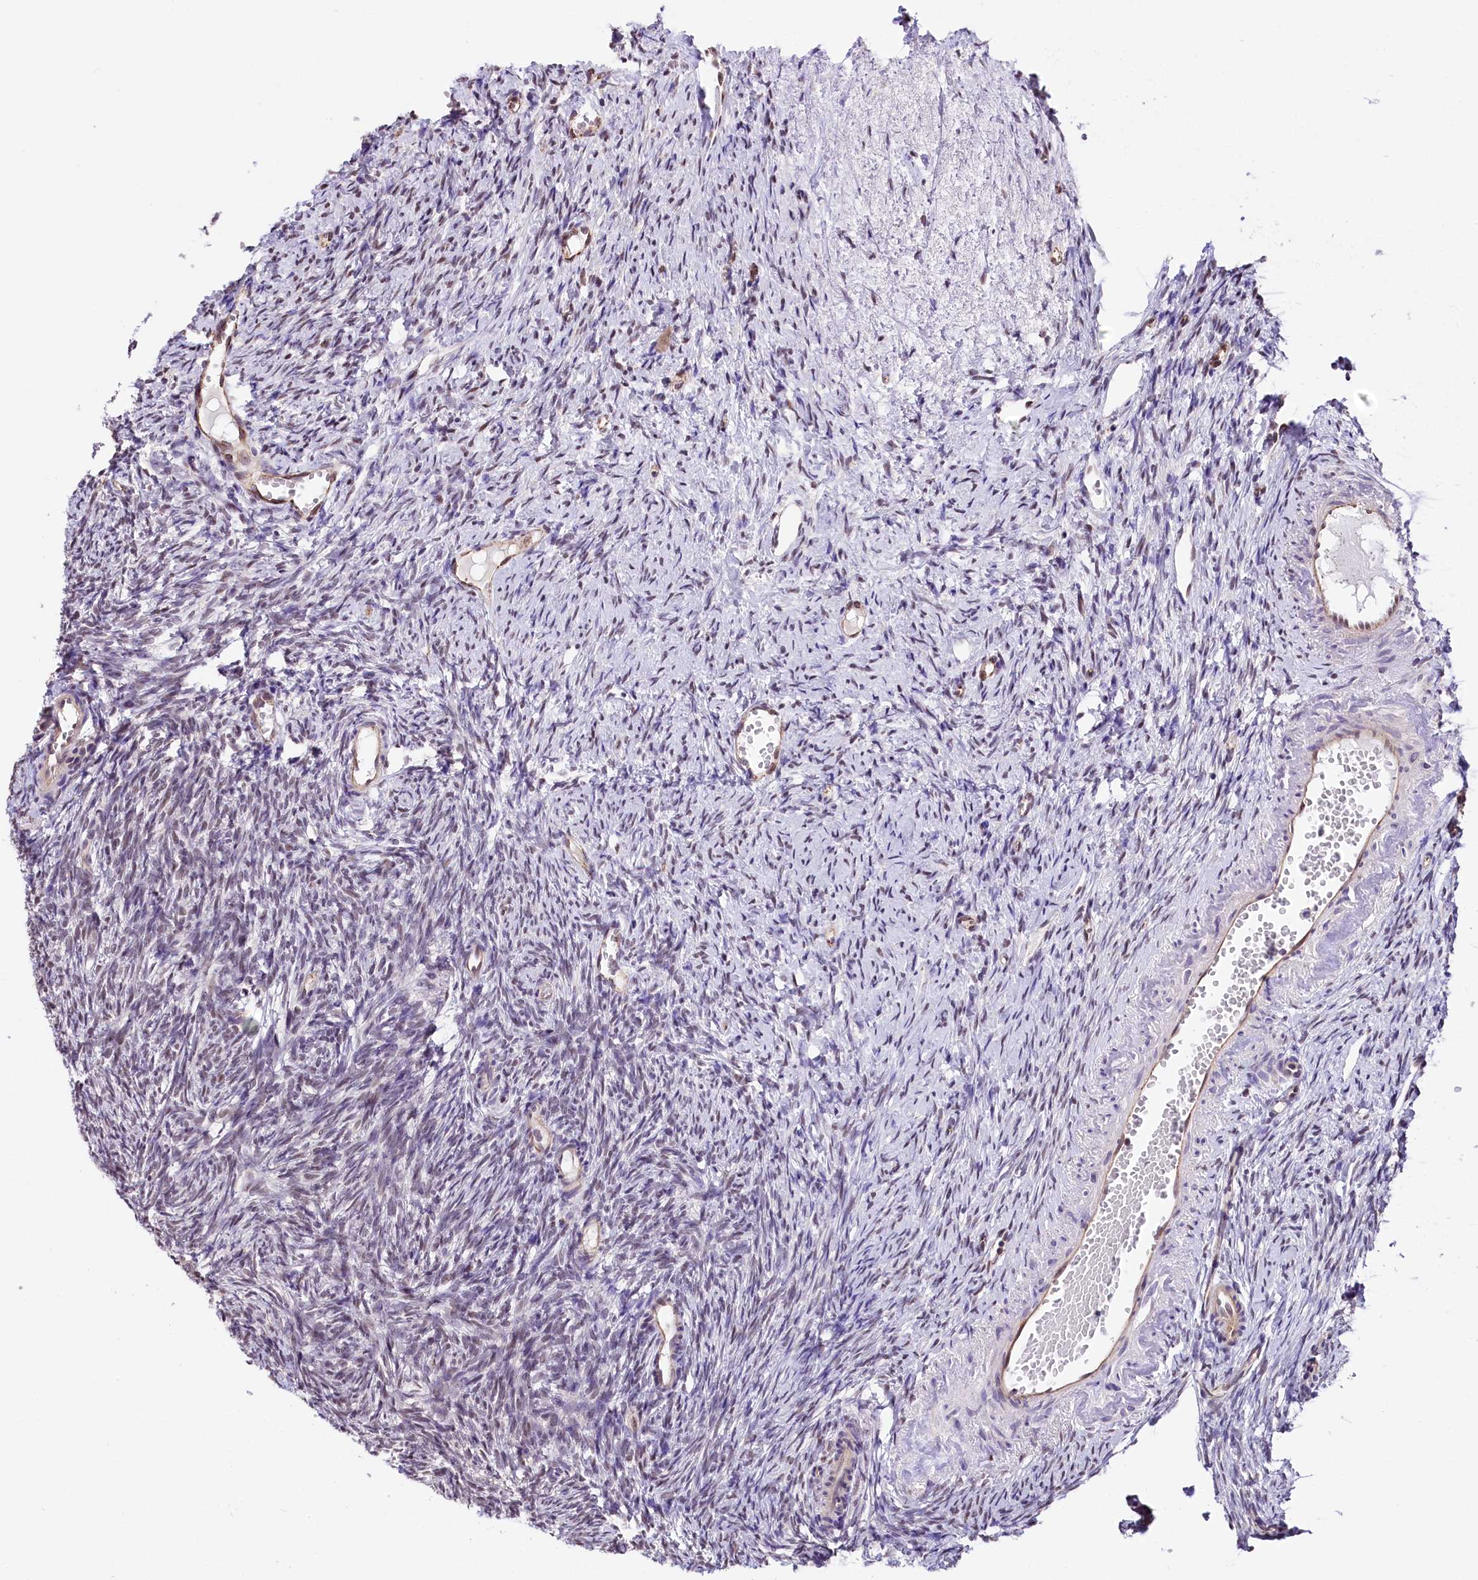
{"staining": {"intensity": "weak", "quantity": ">75%", "location": "nuclear"}, "tissue": "ovary", "cell_type": "Follicle cells", "image_type": "normal", "snomed": [{"axis": "morphology", "description": "Normal tissue, NOS"}, {"axis": "topography", "description": "Ovary"}], "caption": "A micrograph showing weak nuclear staining in approximately >75% of follicle cells in unremarkable ovary, as visualized by brown immunohistochemical staining.", "gene": "MRPL54", "patient": {"sex": "female", "age": 51}}